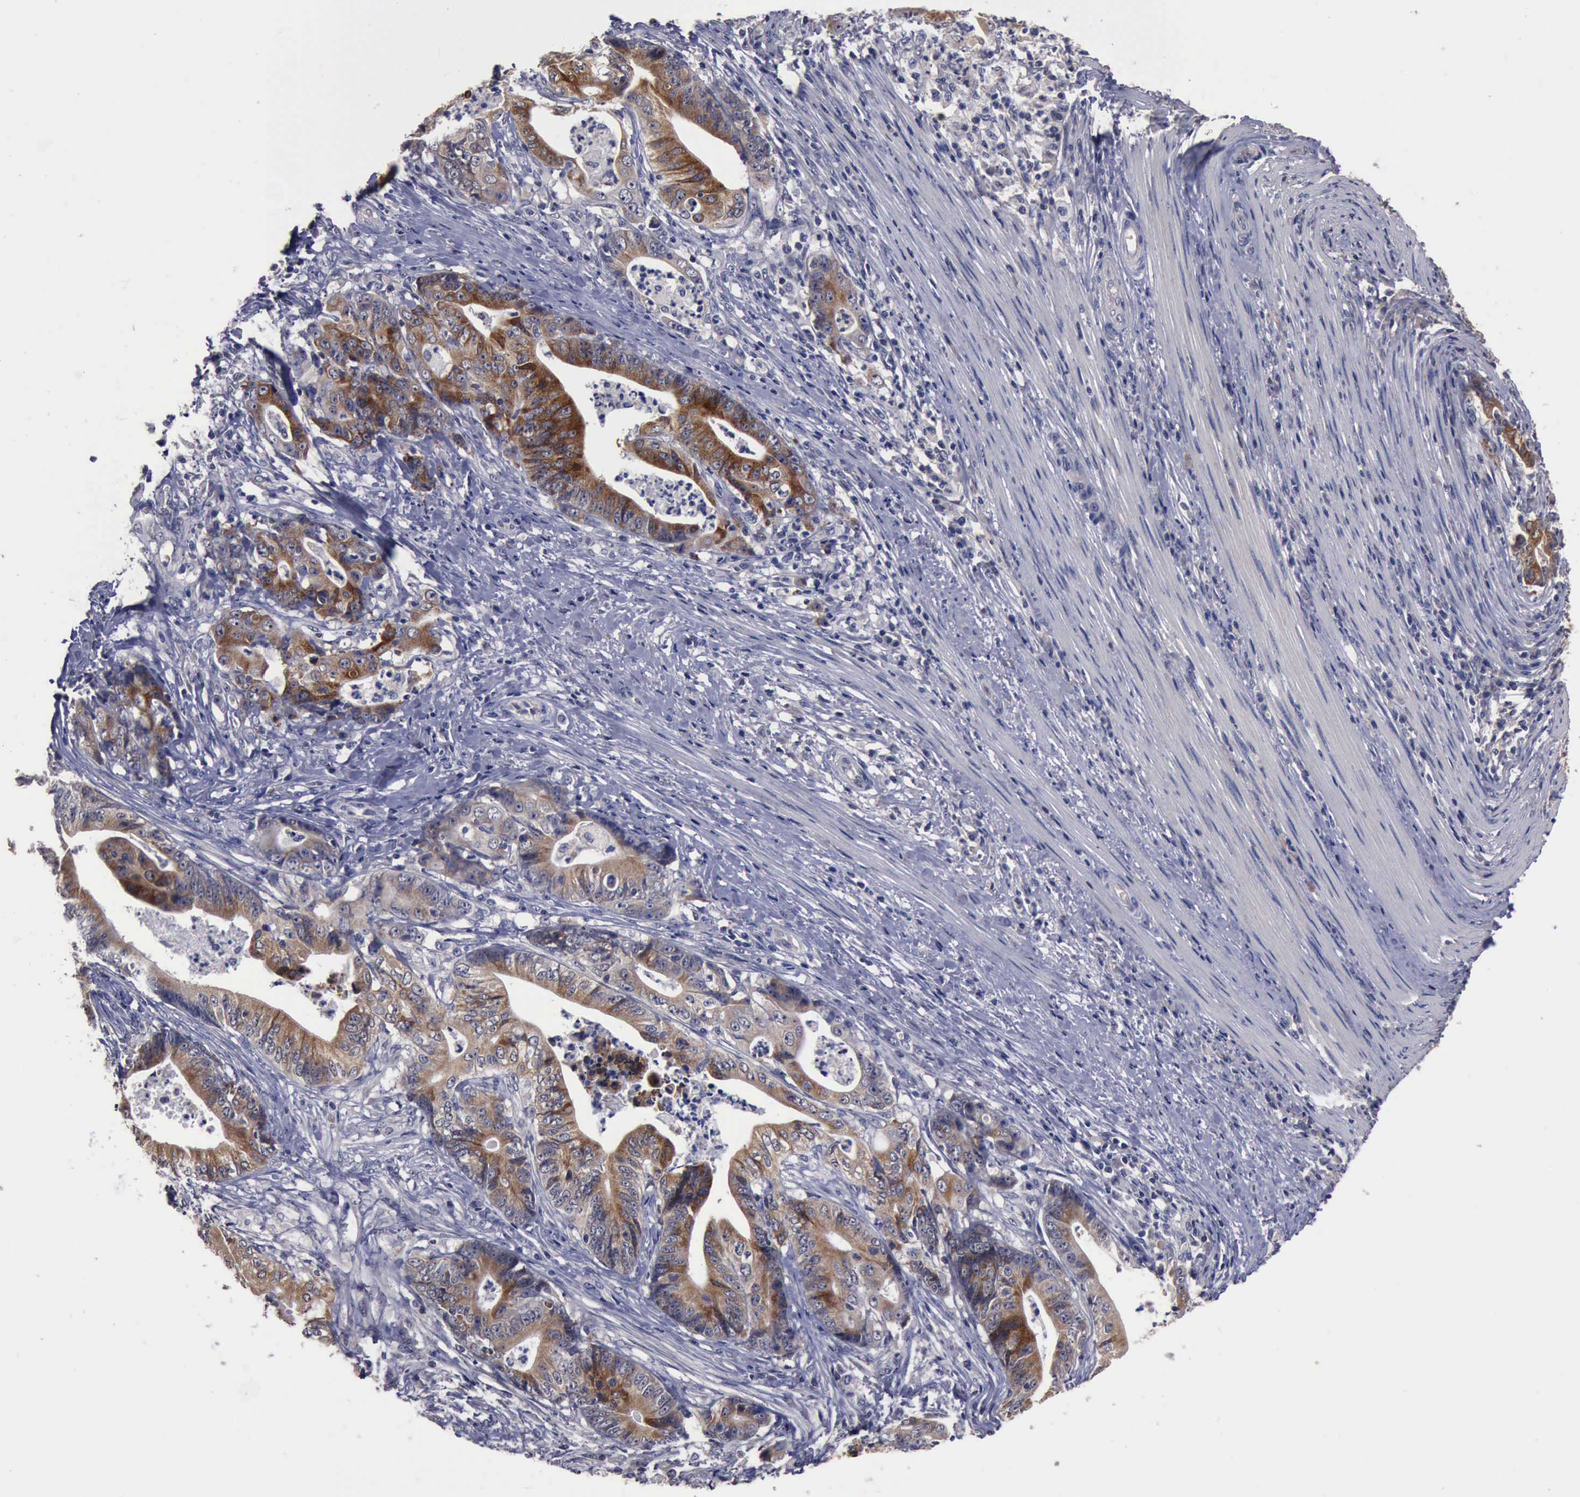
{"staining": {"intensity": "moderate", "quantity": "25%-75%", "location": "cytoplasmic/membranous"}, "tissue": "stomach cancer", "cell_type": "Tumor cells", "image_type": "cancer", "snomed": [{"axis": "morphology", "description": "Adenocarcinoma, NOS"}, {"axis": "topography", "description": "Stomach, lower"}], "caption": "Immunohistochemistry (IHC) micrograph of adenocarcinoma (stomach) stained for a protein (brown), which exhibits medium levels of moderate cytoplasmic/membranous expression in about 25%-75% of tumor cells.", "gene": "CRKL", "patient": {"sex": "female", "age": 86}}